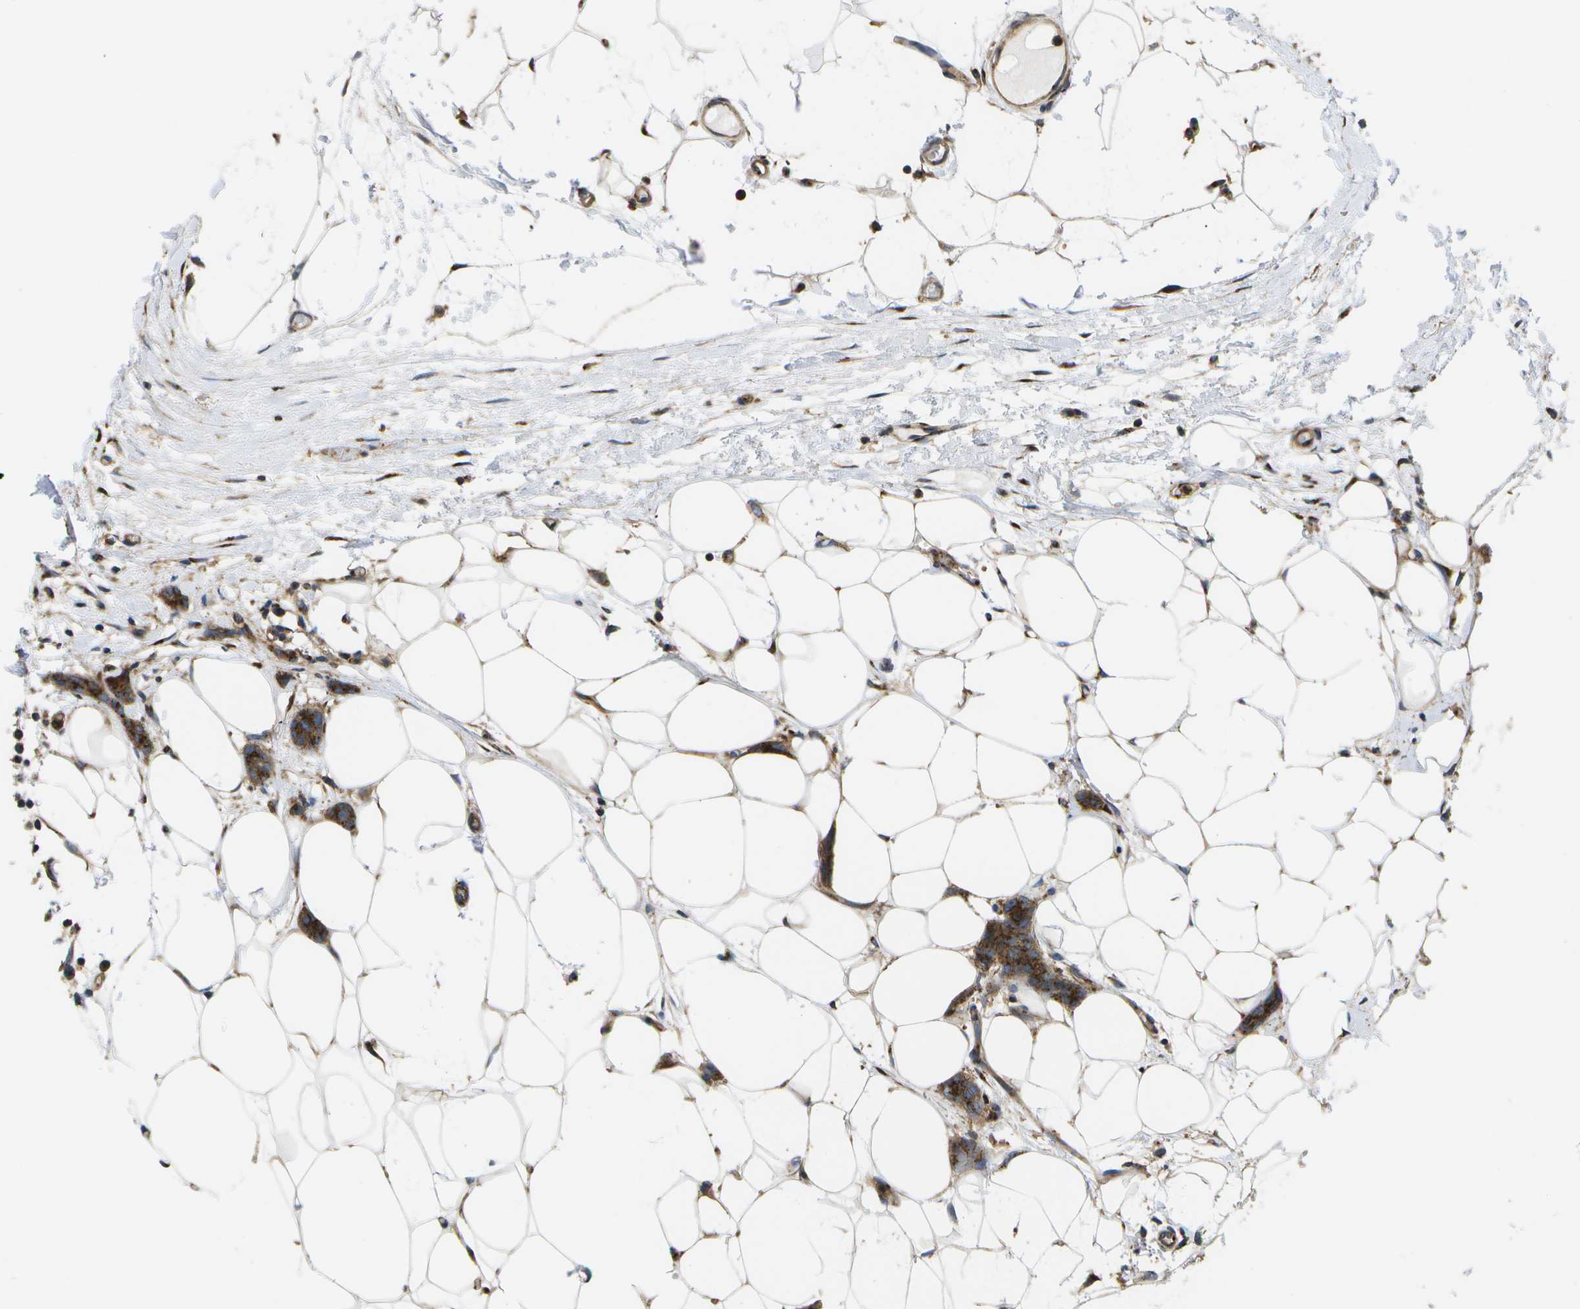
{"staining": {"intensity": "strong", "quantity": ">75%", "location": "cytoplasmic/membranous"}, "tissue": "breast cancer", "cell_type": "Tumor cells", "image_type": "cancer", "snomed": [{"axis": "morphology", "description": "Lobular carcinoma"}, {"axis": "topography", "description": "Skin"}, {"axis": "topography", "description": "Breast"}], "caption": "Tumor cells show strong cytoplasmic/membranous positivity in about >75% of cells in lobular carcinoma (breast).", "gene": "BST2", "patient": {"sex": "female", "age": 46}}